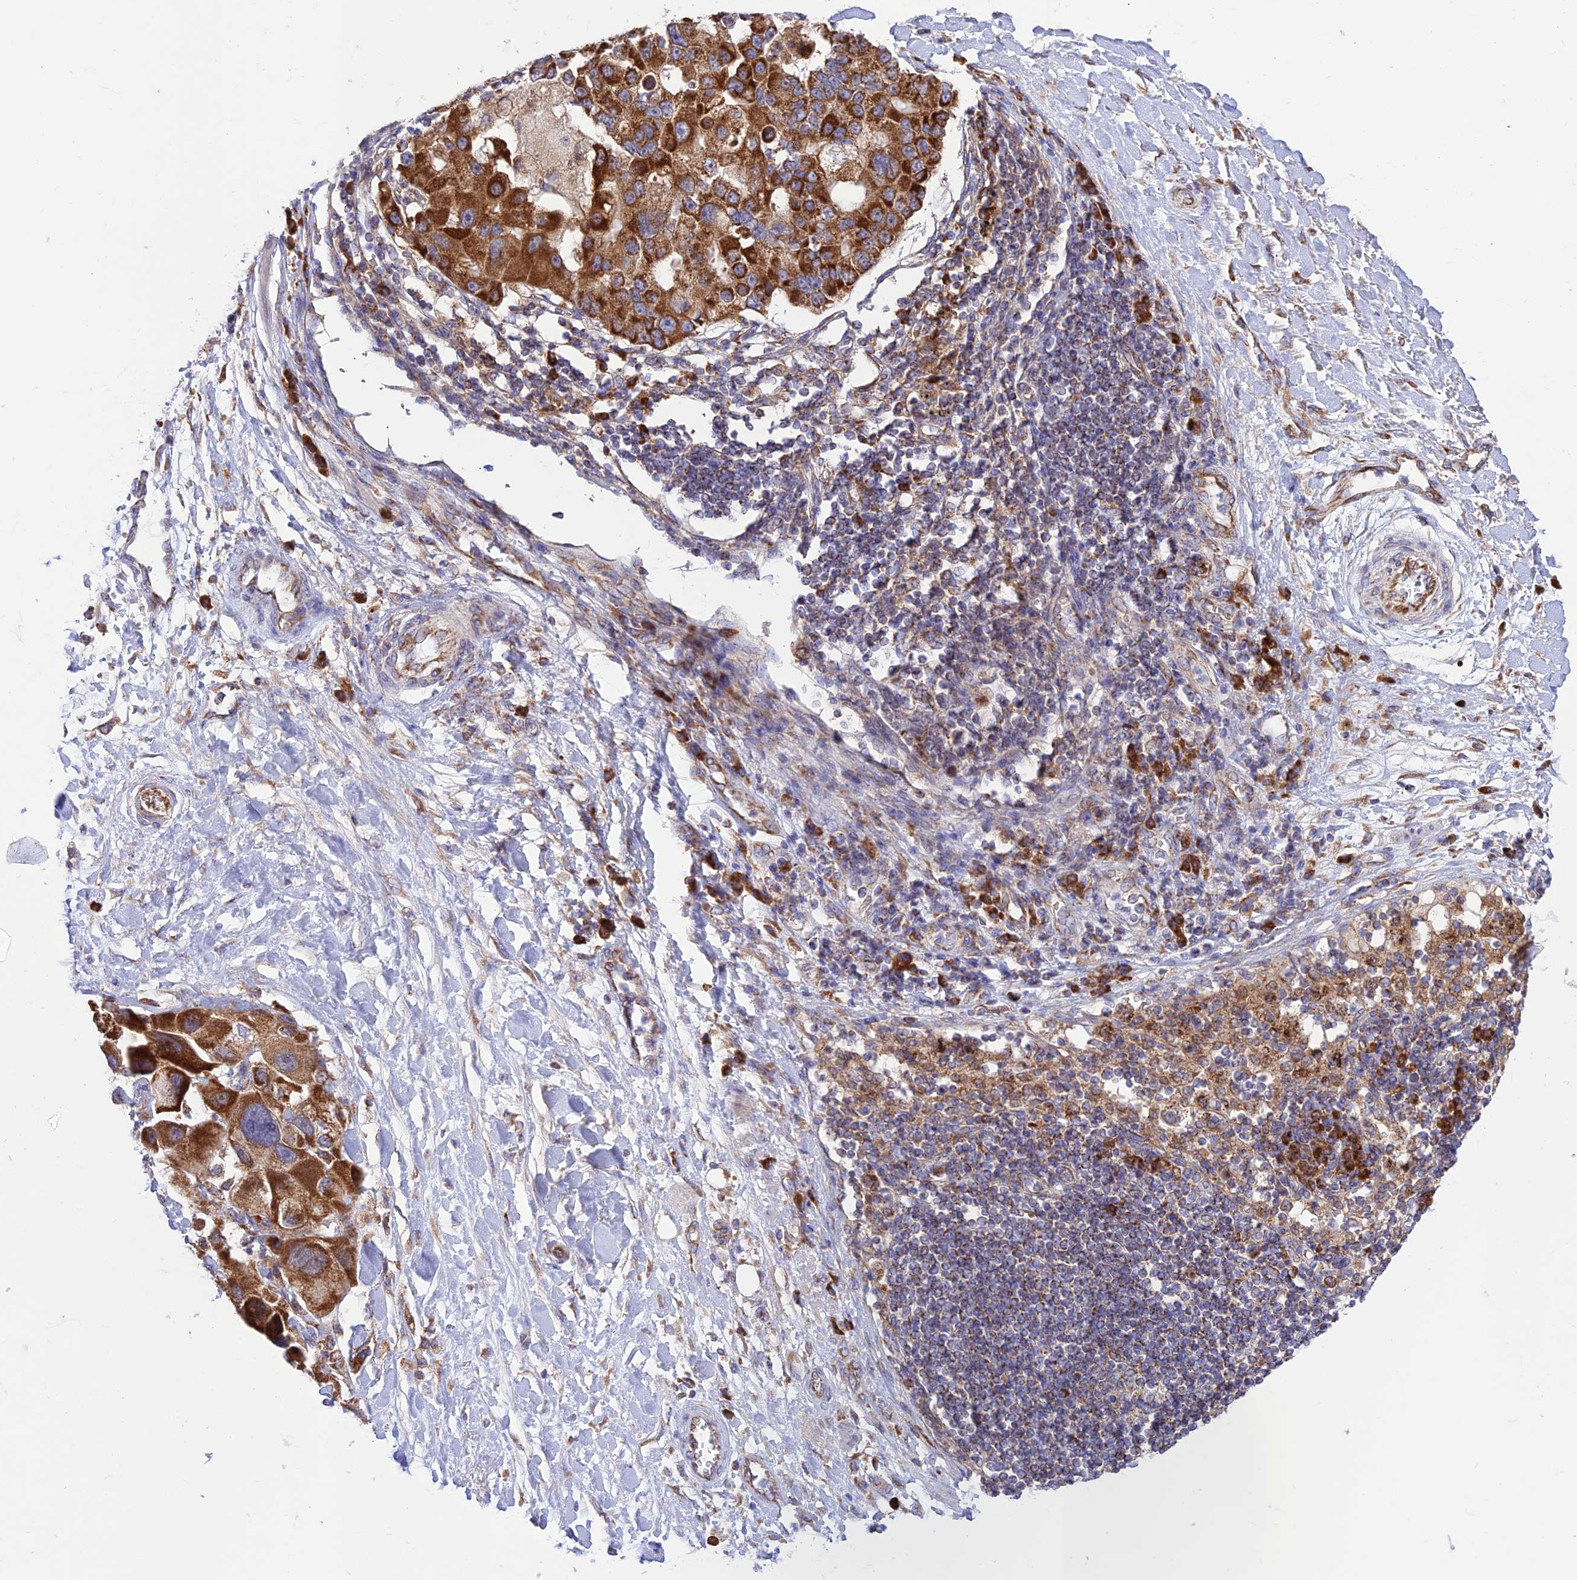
{"staining": {"intensity": "strong", "quantity": ">75%", "location": "cytoplasmic/membranous"}, "tissue": "lung cancer", "cell_type": "Tumor cells", "image_type": "cancer", "snomed": [{"axis": "morphology", "description": "Adenocarcinoma, NOS"}, {"axis": "topography", "description": "Lung"}], "caption": "A high-resolution micrograph shows IHC staining of lung cancer, which demonstrates strong cytoplasmic/membranous positivity in about >75% of tumor cells. Immunohistochemistry stains the protein of interest in brown and the nuclei are stained blue.", "gene": "UAP1L1", "patient": {"sex": "female", "age": 54}}